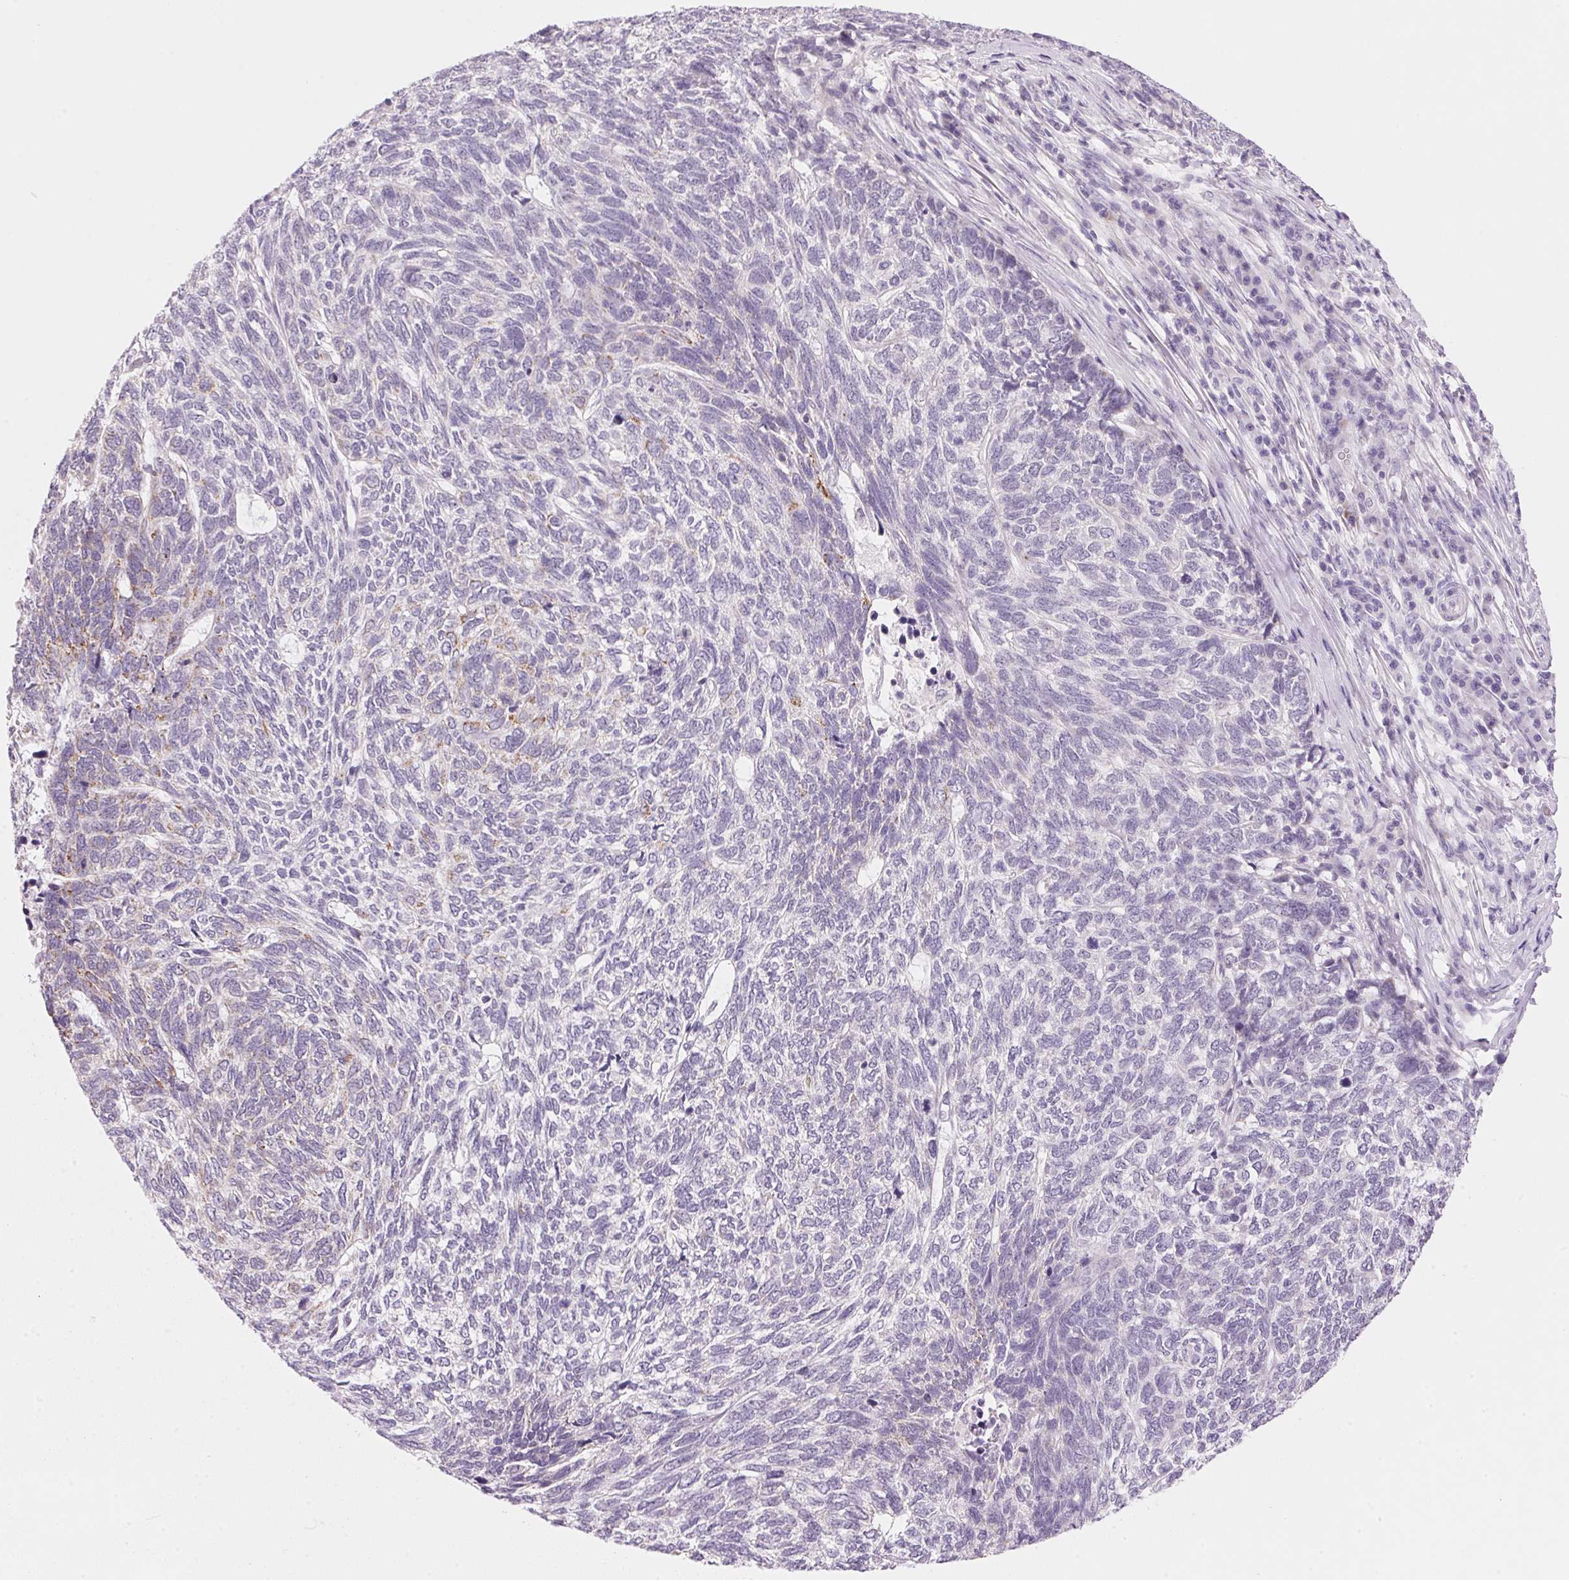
{"staining": {"intensity": "weak", "quantity": "<25%", "location": "cytoplasmic/membranous"}, "tissue": "skin cancer", "cell_type": "Tumor cells", "image_type": "cancer", "snomed": [{"axis": "morphology", "description": "Basal cell carcinoma"}, {"axis": "topography", "description": "Skin"}], "caption": "IHC histopathology image of human skin basal cell carcinoma stained for a protein (brown), which reveals no expression in tumor cells. (IHC, brightfield microscopy, high magnification).", "gene": "CYP11B1", "patient": {"sex": "female", "age": 65}}